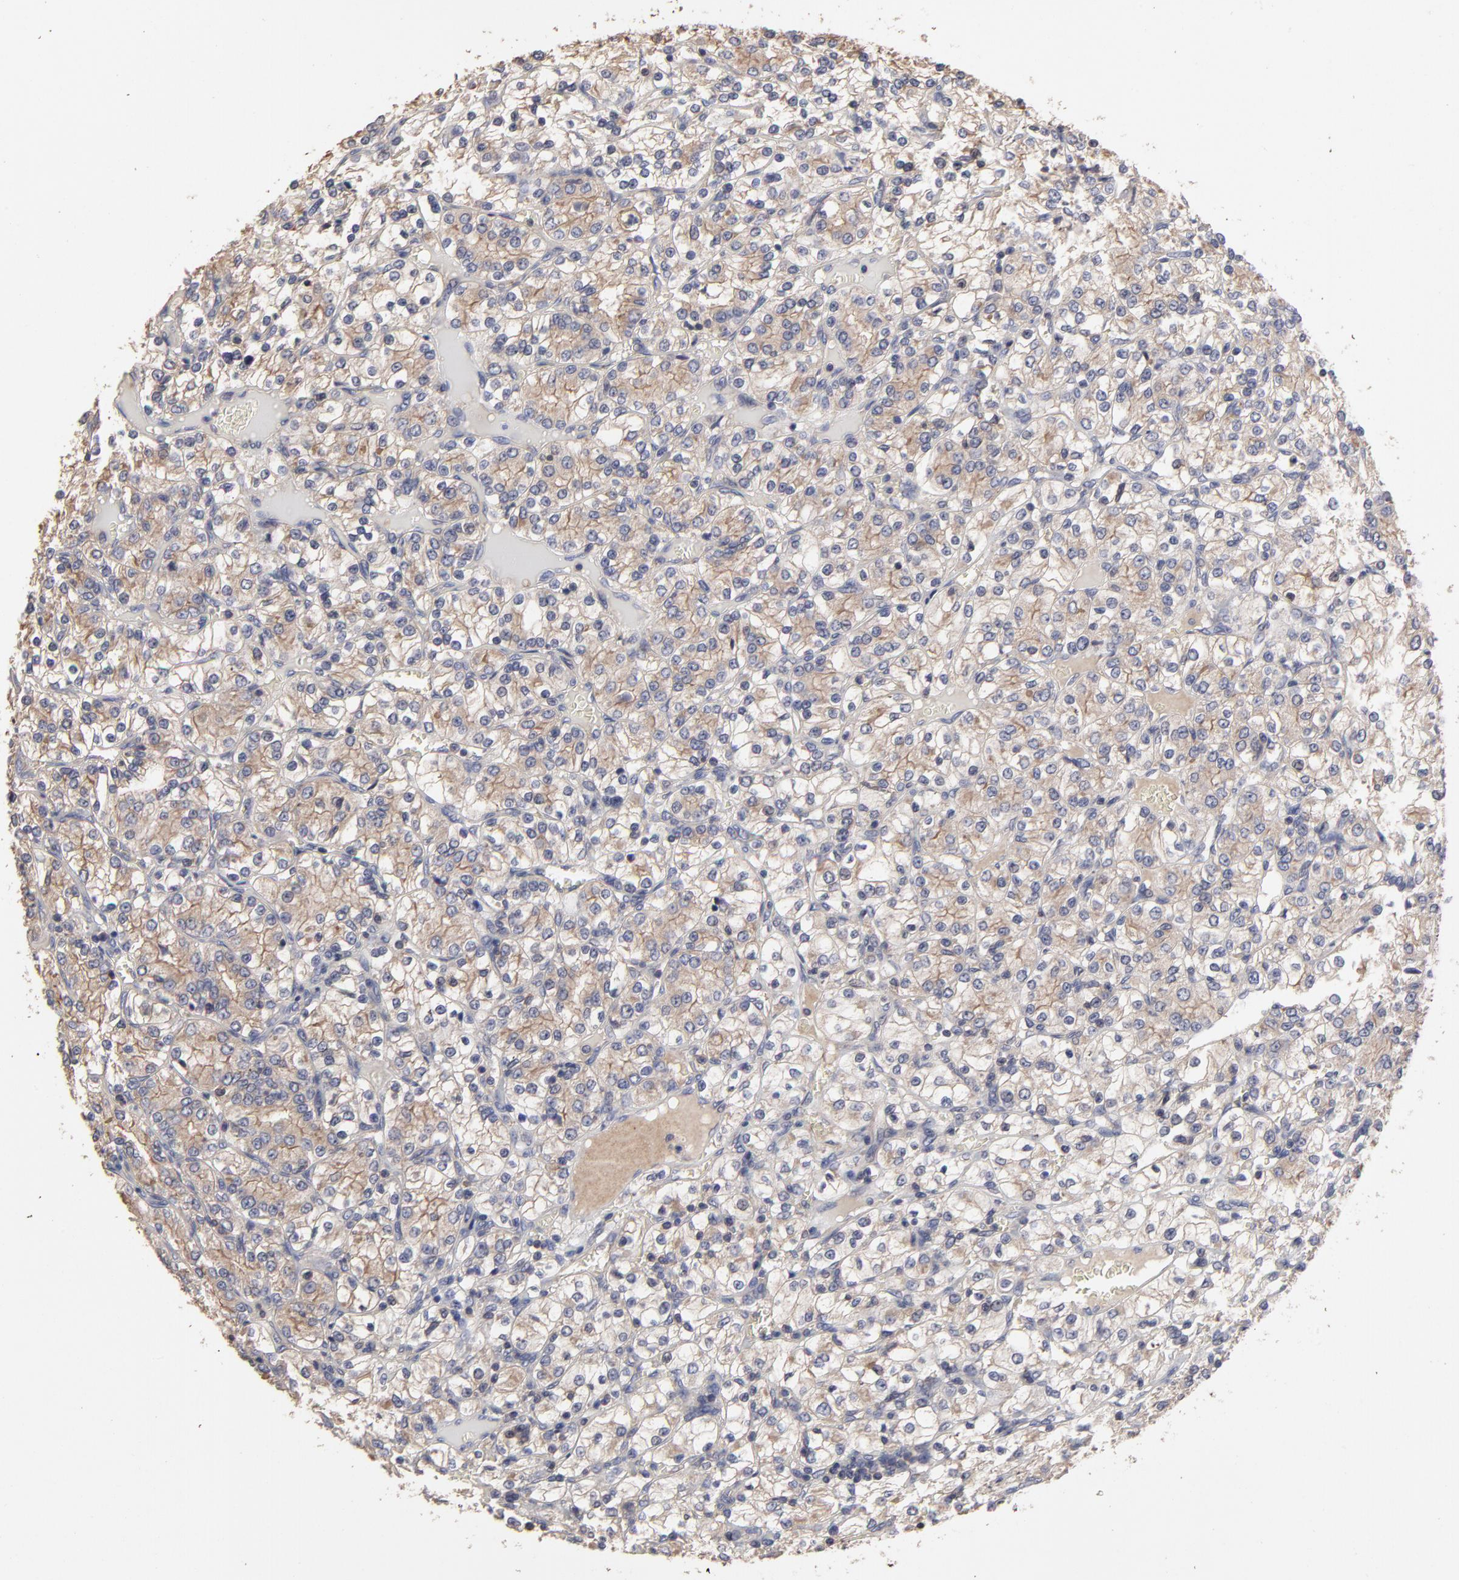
{"staining": {"intensity": "weak", "quantity": "25%-75%", "location": "cytoplasmic/membranous"}, "tissue": "renal cancer", "cell_type": "Tumor cells", "image_type": "cancer", "snomed": [{"axis": "morphology", "description": "Adenocarcinoma, NOS"}, {"axis": "topography", "description": "Kidney"}], "caption": "This photomicrograph exhibits immunohistochemistry staining of human renal cancer, with low weak cytoplasmic/membranous positivity in about 25%-75% of tumor cells.", "gene": "TANGO2", "patient": {"sex": "female", "age": 62}}